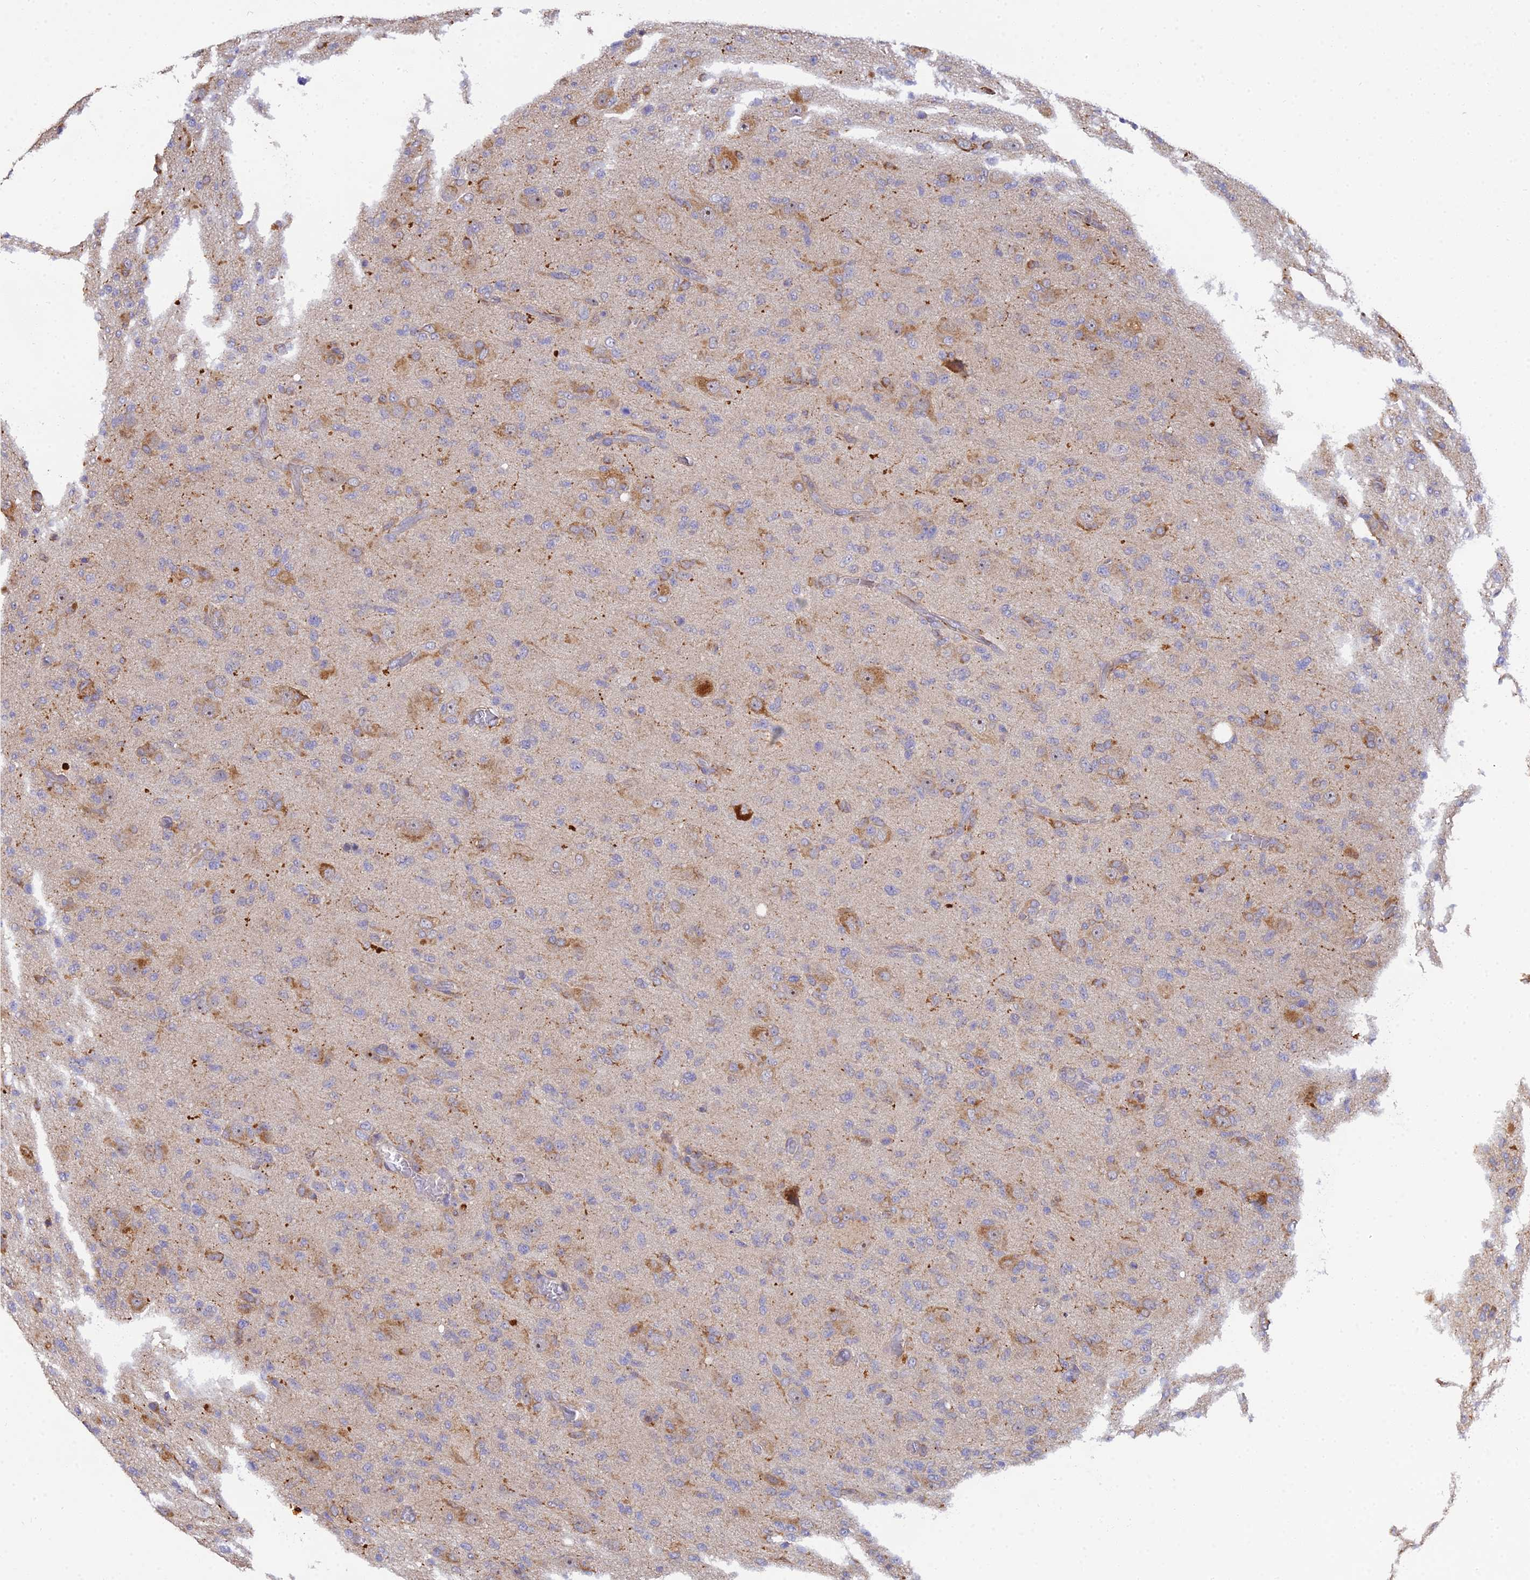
{"staining": {"intensity": "moderate", "quantity": "25%-75%", "location": "cytoplasmic/membranous"}, "tissue": "glioma", "cell_type": "Tumor cells", "image_type": "cancer", "snomed": [{"axis": "morphology", "description": "Glioma, malignant, High grade"}, {"axis": "topography", "description": "Brain"}], "caption": "IHC photomicrograph of neoplastic tissue: glioma stained using IHC displays medium levels of moderate protein expression localized specifically in the cytoplasmic/membranous of tumor cells, appearing as a cytoplasmic/membranous brown color.", "gene": "ARL8B", "patient": {"sex": "female", "age": 57}}